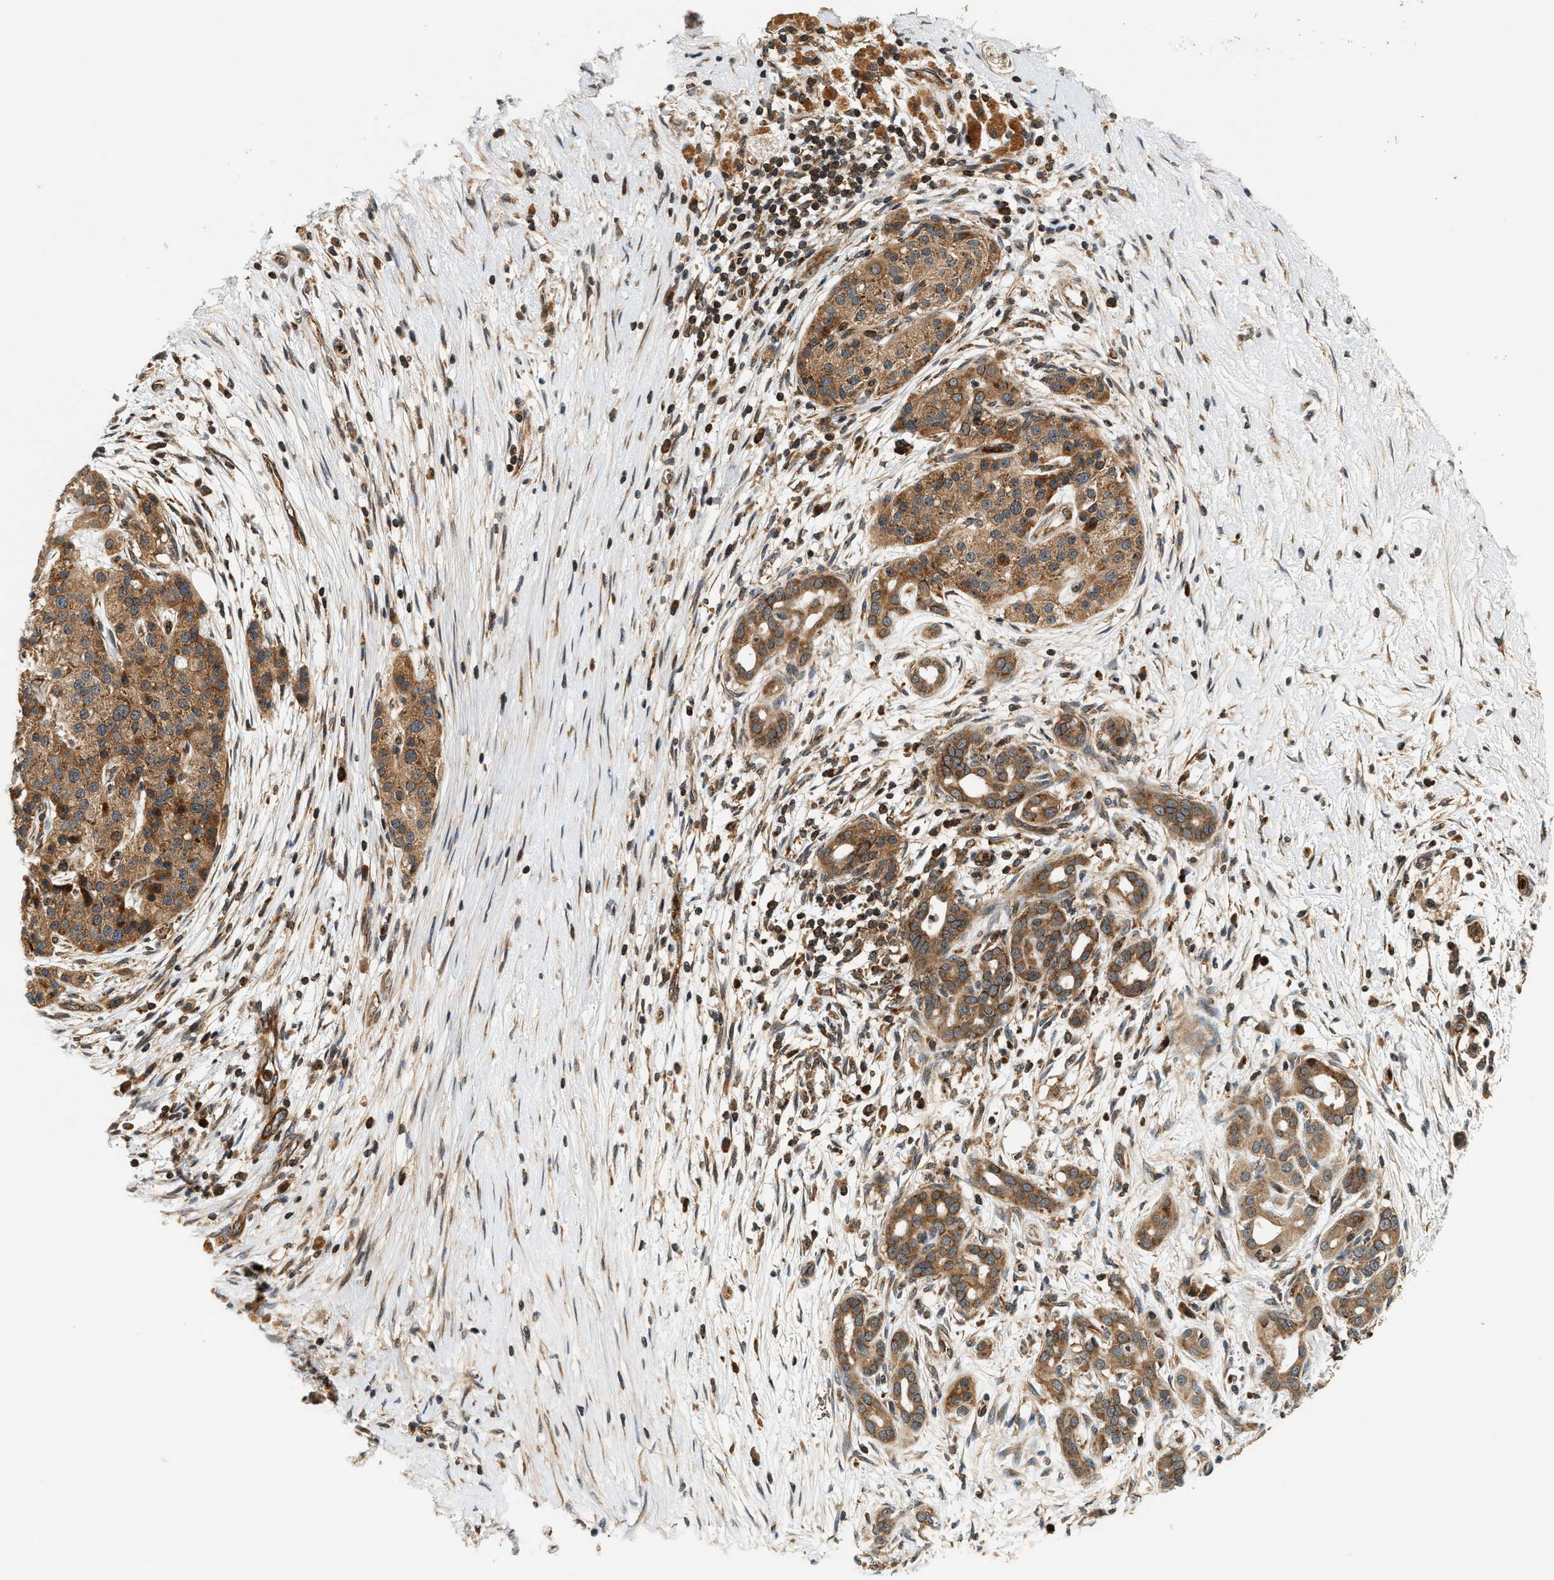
{"staining": {"intensity": "moderate", "quantity": ">75%", "location": "cytoplasmic/membranous"}, "tissue": "pancreatic cancer", "cell_type": "Tumor cells", "image_type": "cancer", "snomed": [{"axis": "morphology", "description": "Adenocarcinoma, NOS"}, {"axis": "topography", "description": "Pancreas"}], "caption": "IHC (DAB) staining of adenocarcinoma (pancreatic) shows moderate cytoplasmic/membranous protein staining in about >75% of tumor cells.", "gene": "SAMD9", "patient": {"sex": "male", "age": 58}}